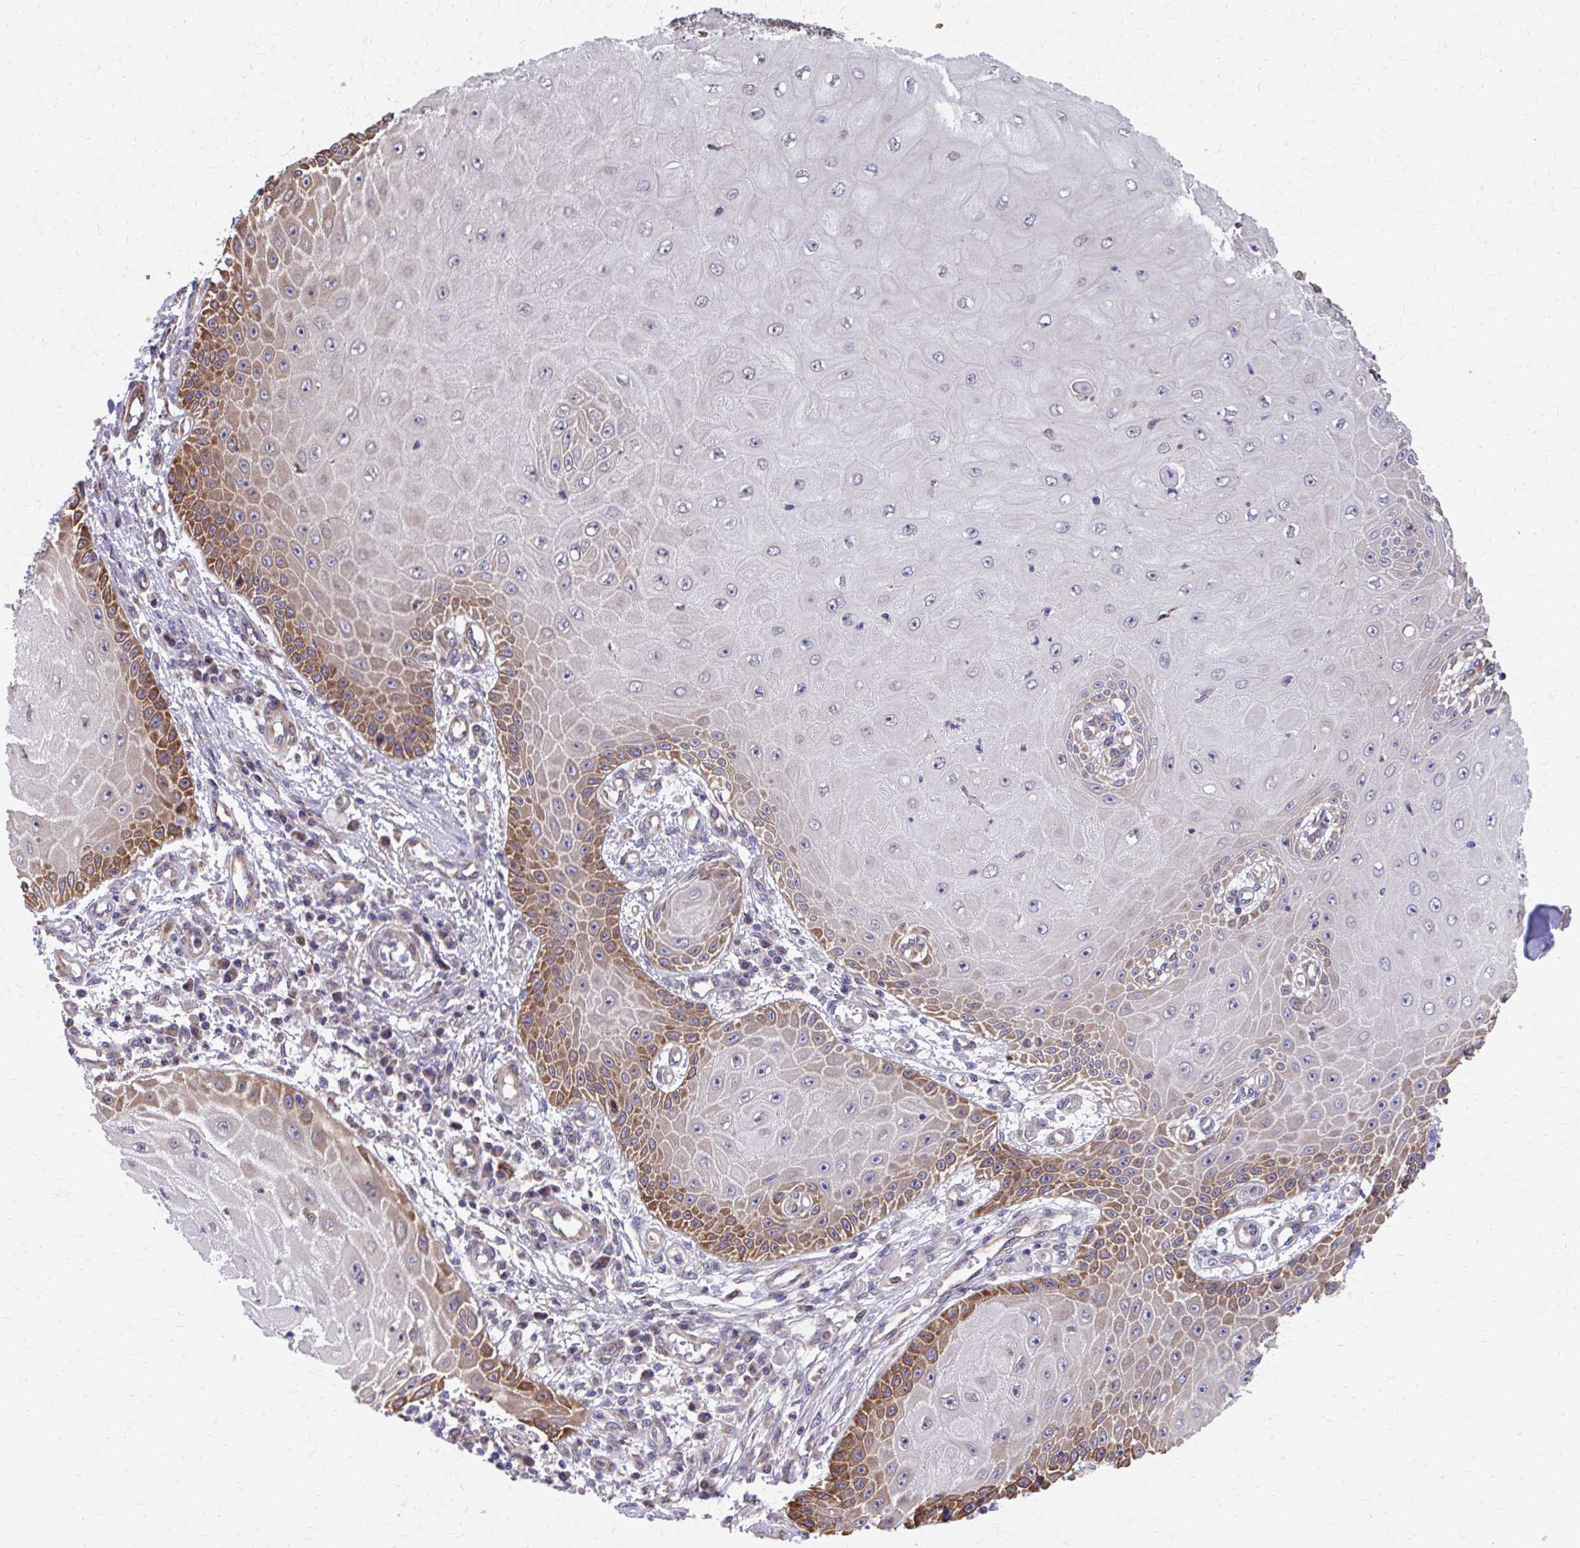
{"staining": {"intensity": "moderate", "quantity": "25%-75%", "location": "cytoplasmic/membranous"}, "tissue": "skin cancer", "cell_type": "Tumor cells", "image_type": "cancer", "snomed": [{"axis": "morphology", "description": "Squamous cell carcinoma, NOS"}, {"axis": "topography", "description": "Skin"}, {"axis": "topography", "description": "Vulva"}], "caption": "Immunohistochemistry (IHC) of skin squamous cell carcinoma displays medium levels of moderate cytoplasmic/membranous staining in approximately 25%-75% of tumor cells. The staining was performed using DAB to visualize the protein expression in brown, while the nuclei were stained in blue with hematoxylin (Magnification: 20x).", "gene": "ZNF778", "patient": {"sex": "female", "age": 44}}